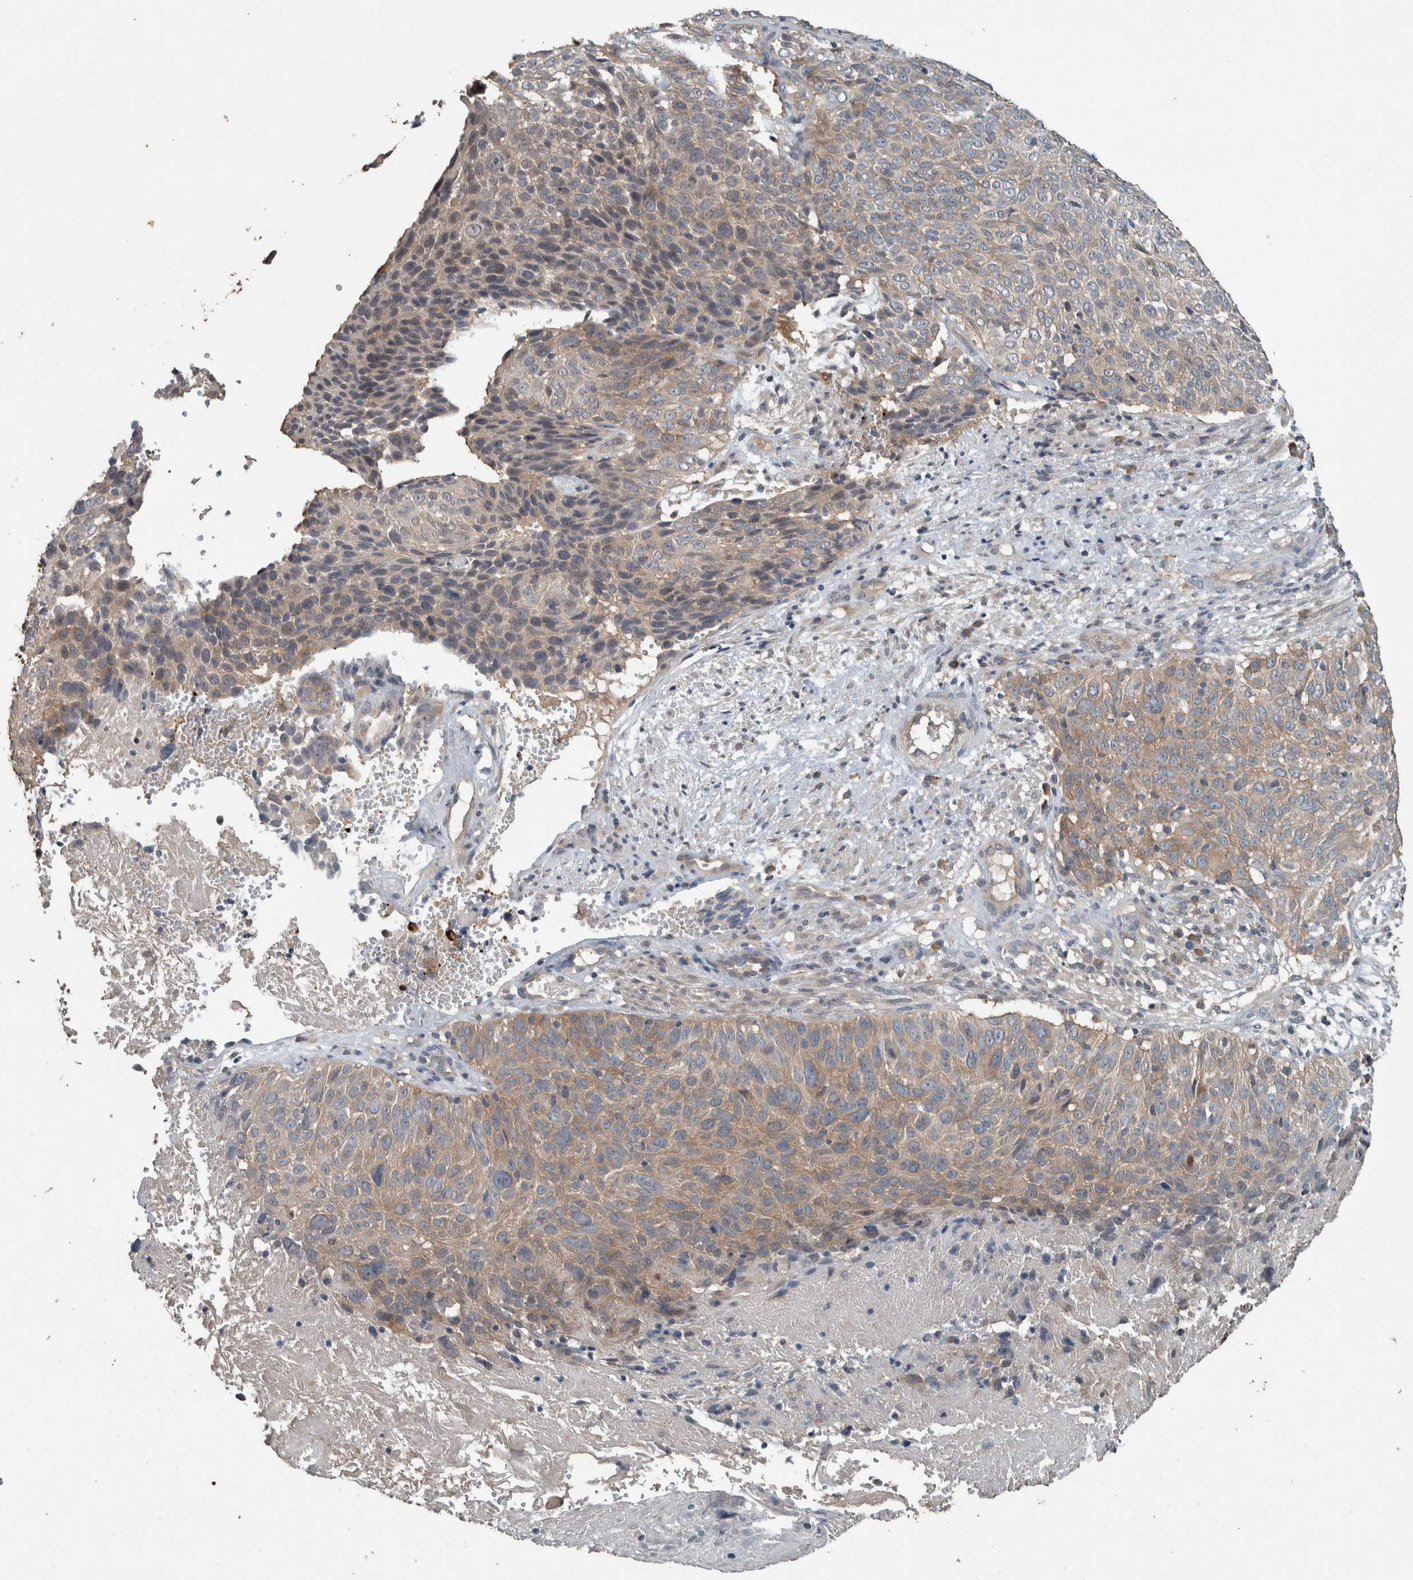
{"staining": {"intensity": "strong", "quantity": "25%-75%", "location": "cytoplasmic/membranous,nuclear"}, "tissue": "cervical cancer", "cell_type": "Tumor cells", "image_type": "cancer", "snomed": [{"axis": "morphology", "description": "Squamous cell carcinoma, NOS"}, {"axis": "topography", "description": "Cervix"}], "caption": "Brown immunohistochemical staining in human squamous cell carcinoma (cervical) exhibits strong cytoplasmic/membranous and nuclear staining in about 25%-75% of tumor cells. (Stains: DAB in brown, nuclei in blue, Microscopy: brightfield microscopy at high magnification).", "gene": "KNTC1", "patient": {"sex": "female", "age": 74}}